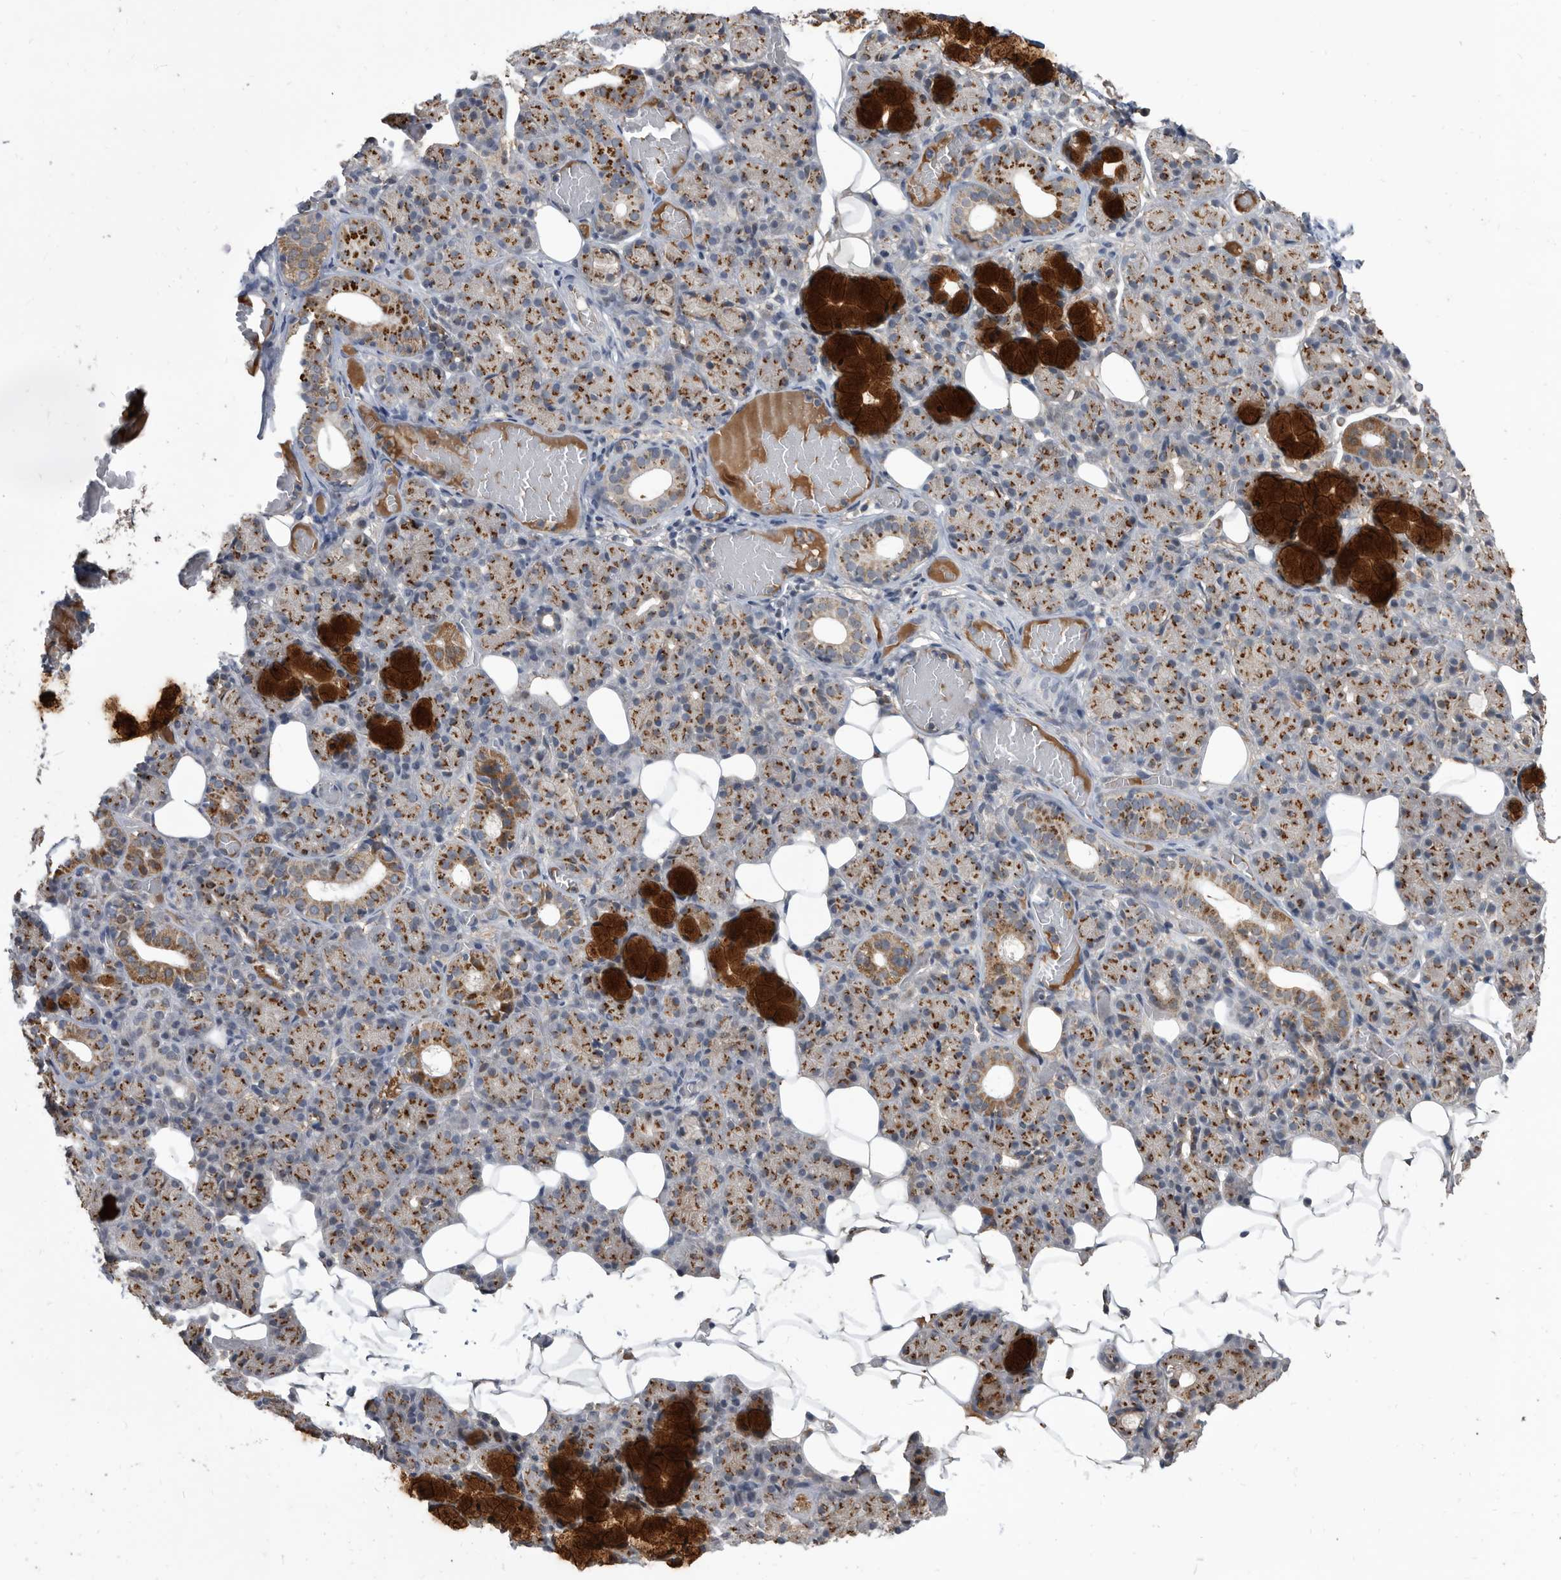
{"staining": {"intensity": "moderate", "quantity": ">75%", "location": "cytoplasmic/membranous"}, "tissue": "salivary gland", "cell_type": "Glandular cells", "image_type": "normal", "snomed": [{"axis": "morphology", "description": "Normal tissue, NOS"}, {"axis": "topography", "description": "Salivary gland"}], "caption": "This micrograph demonstrates immunohistochemistry staining of normal salivary gland, with medium moderate cytoplasmic/membranous staining in approximately >75% of glandular cells.", "gene": "PI15", "patient": {"sex": "male", "age": 63}}